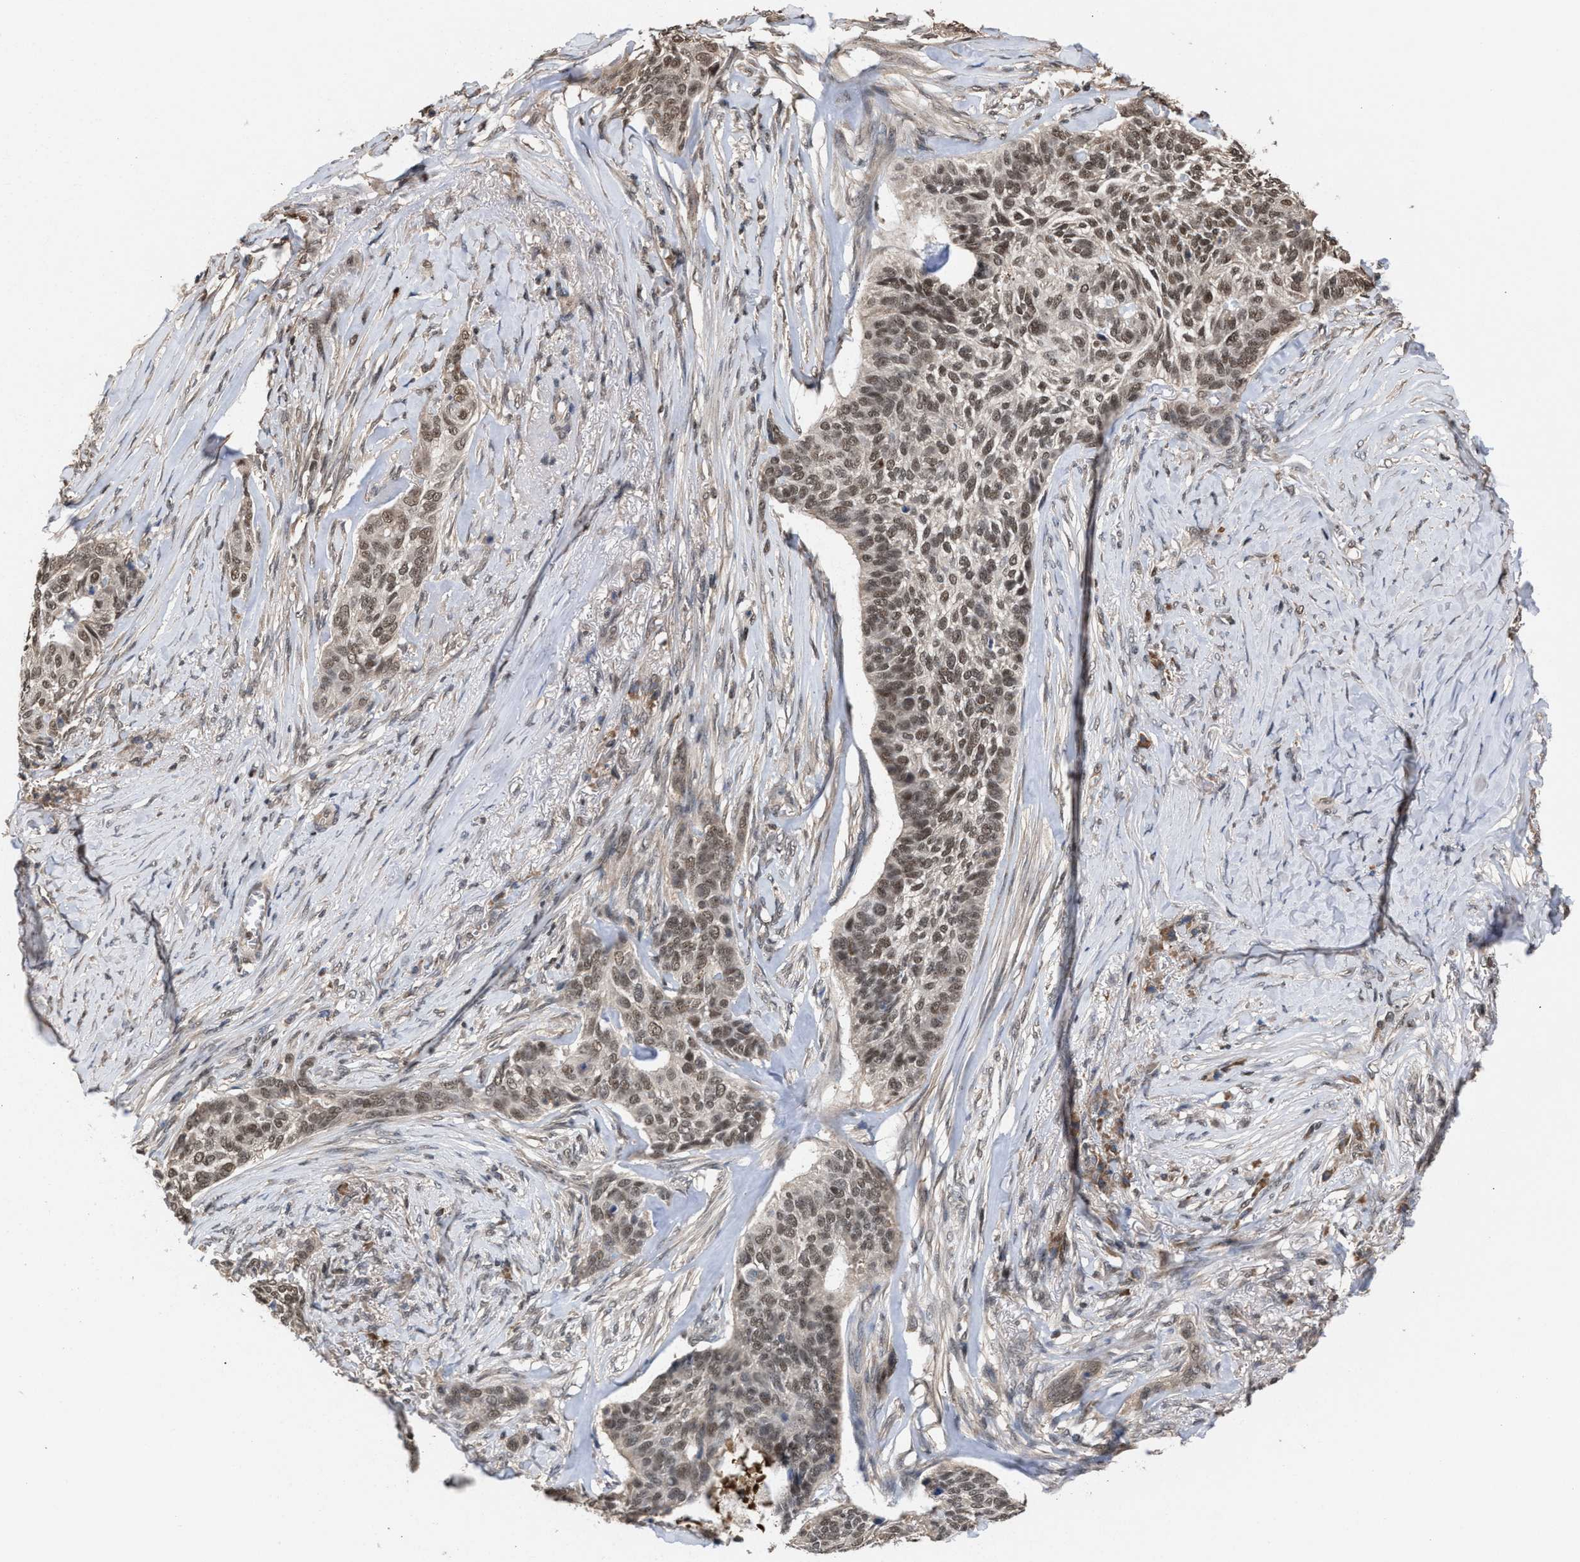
{"staining": {"intensity": "weak", "quantity": ">75%", "location": "nuclear"}, "tissue": "skin cancer", "cell_type": "Tumor cells", "image_type": "cancer", "snomed": [{"axis": "morphology", "description": "Basal cell carcinoma"}, {"axis": "topography", "description": "Skin"}], "caption": "Approximately >75% of tumor cells in skin basal cell carcinoma demonstrate weak nuclear protein positivity as visualized by brown immunohistochemical staining.", "gene": "C9orf78", "patient": {"sex": "male", "age": 85}}